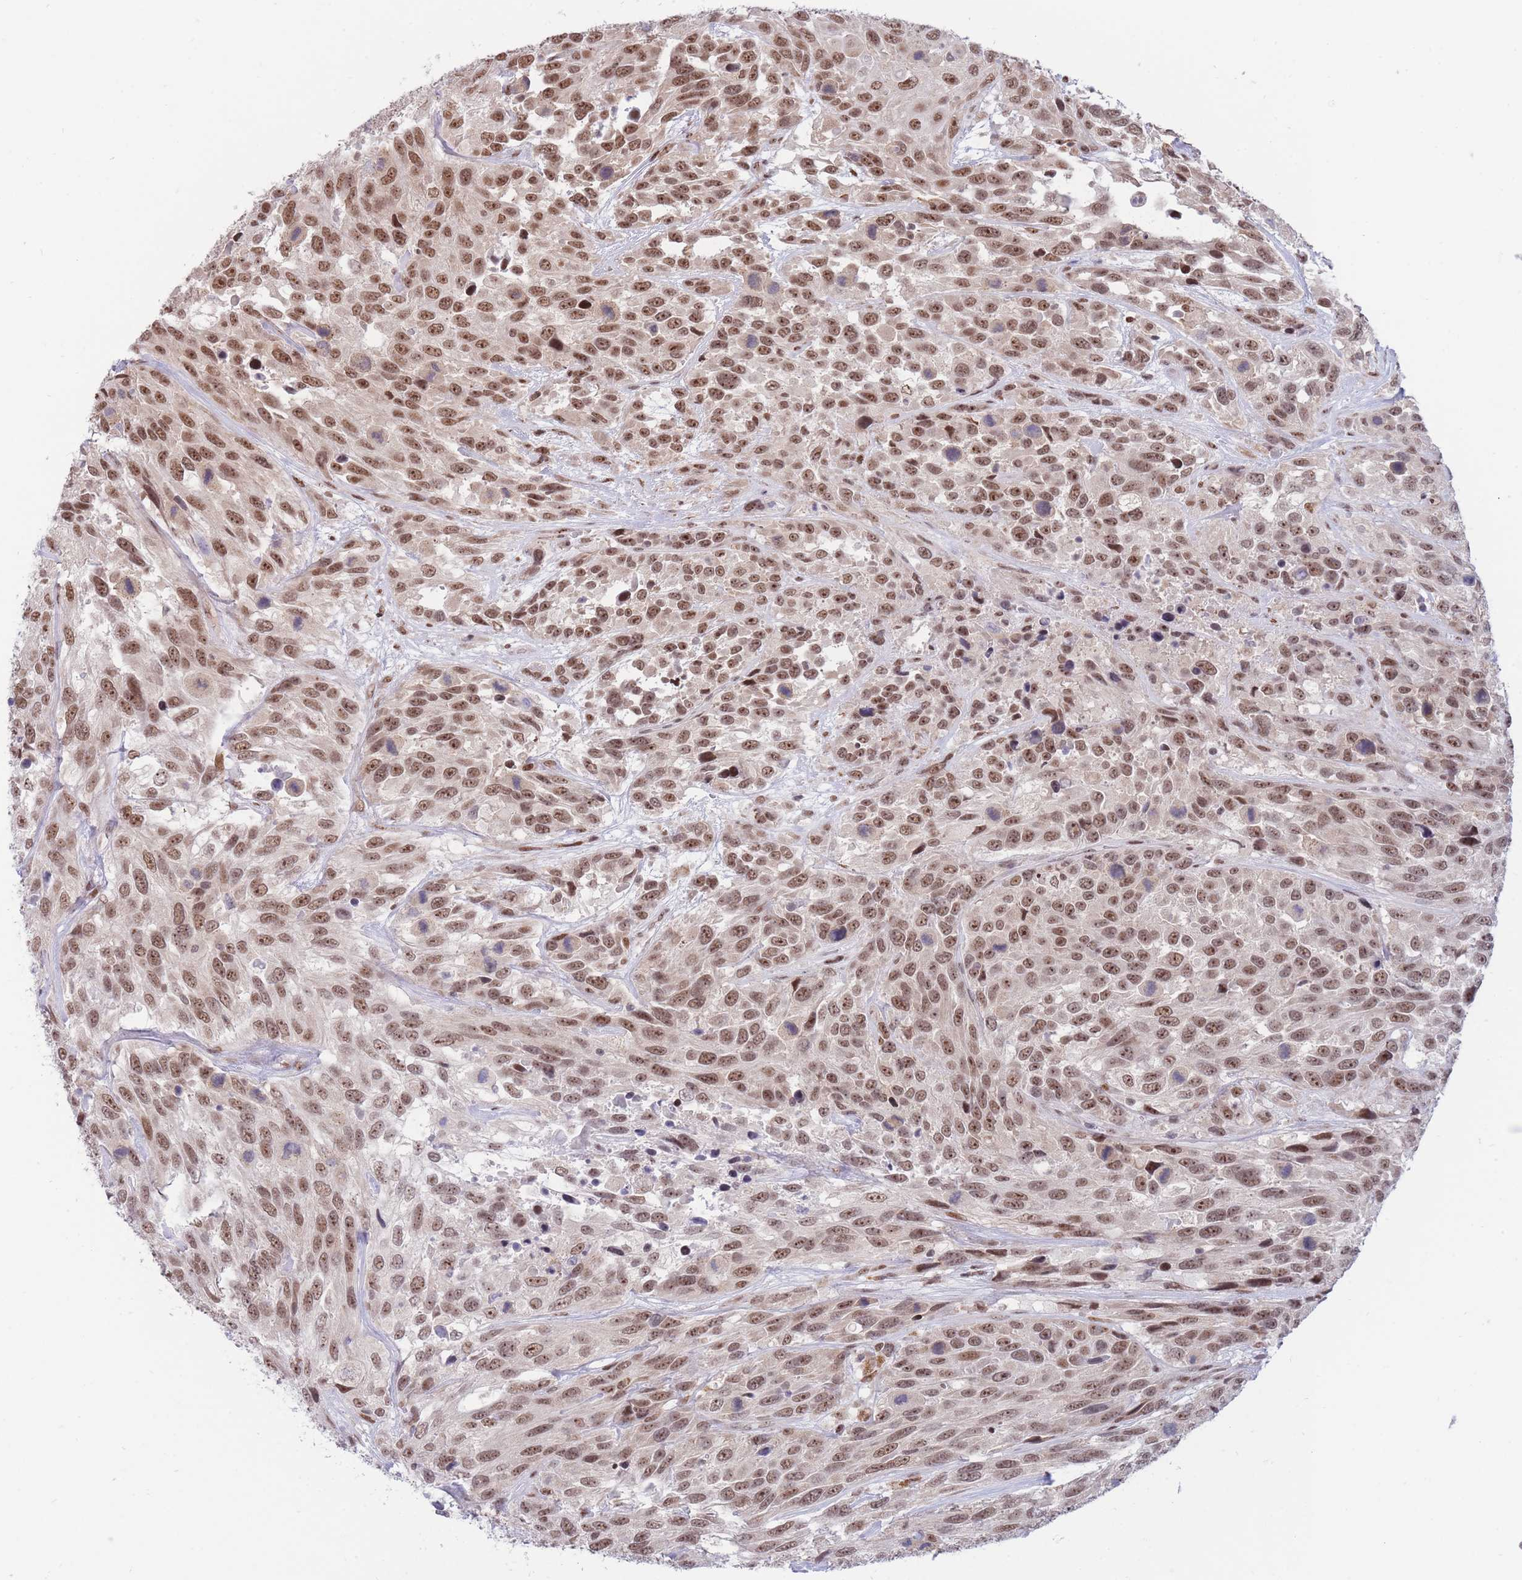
{"staining": {"intensity": "moderate", "quantity": ">75%", "location": "nuclear"}, "tissue": "urothelial cancer", "cell_type": "Tumor cells", "image_type": "cancer", "snomed": [{"axis": "morphology", "description": "Urothelial carcinoma, High grade"}, {"axis": "topography", "description": "Urinary bladder"}], "caption": "Protein staining of high-grade urothelial carcinoma tissue exhibits moderate nuclear expression in approximately >75% of tumor cells.", "gene": "TARBP2", "patient": {"sex": "female", "age": 70}}